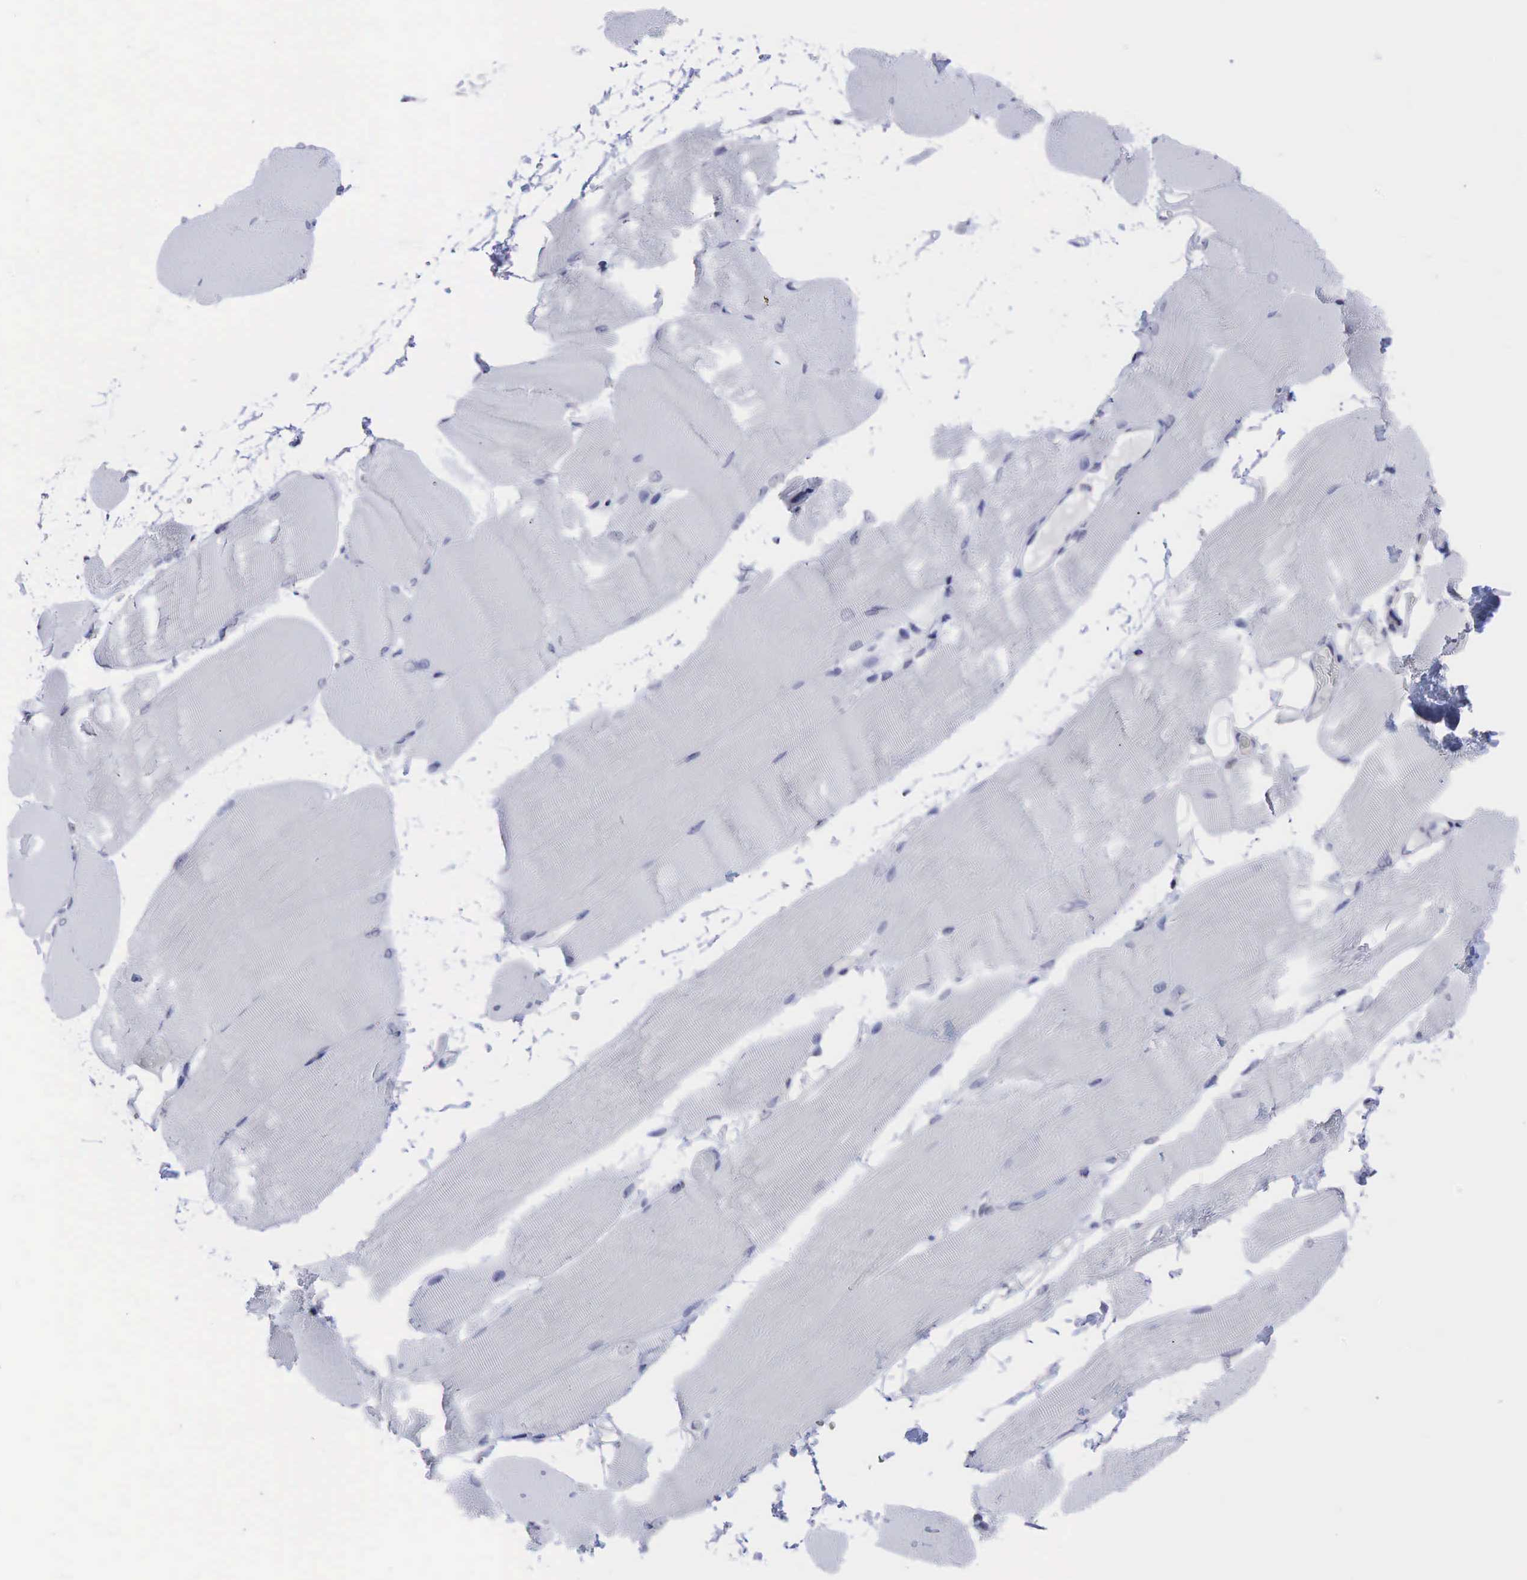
{"staining": {"intensity": "negative", "quantity": "none", "location": "none"}, "tissue": "skeletal muscle", "cell_type": "Myocytes", "image_type": "normal", "snomed": [{"axis": "morphology", "description": "Normal tissue, NOS"}, {"axis": "topography", "description": "Skeletal muscle"}, {"axis": "topography", "description": "Parathyroid gland"}], "caption": "Myocytes show no significant positivity in unremarkable skeletal muscle.", "gene": "AR", "patient": {"sex": "female", "age": 37}}